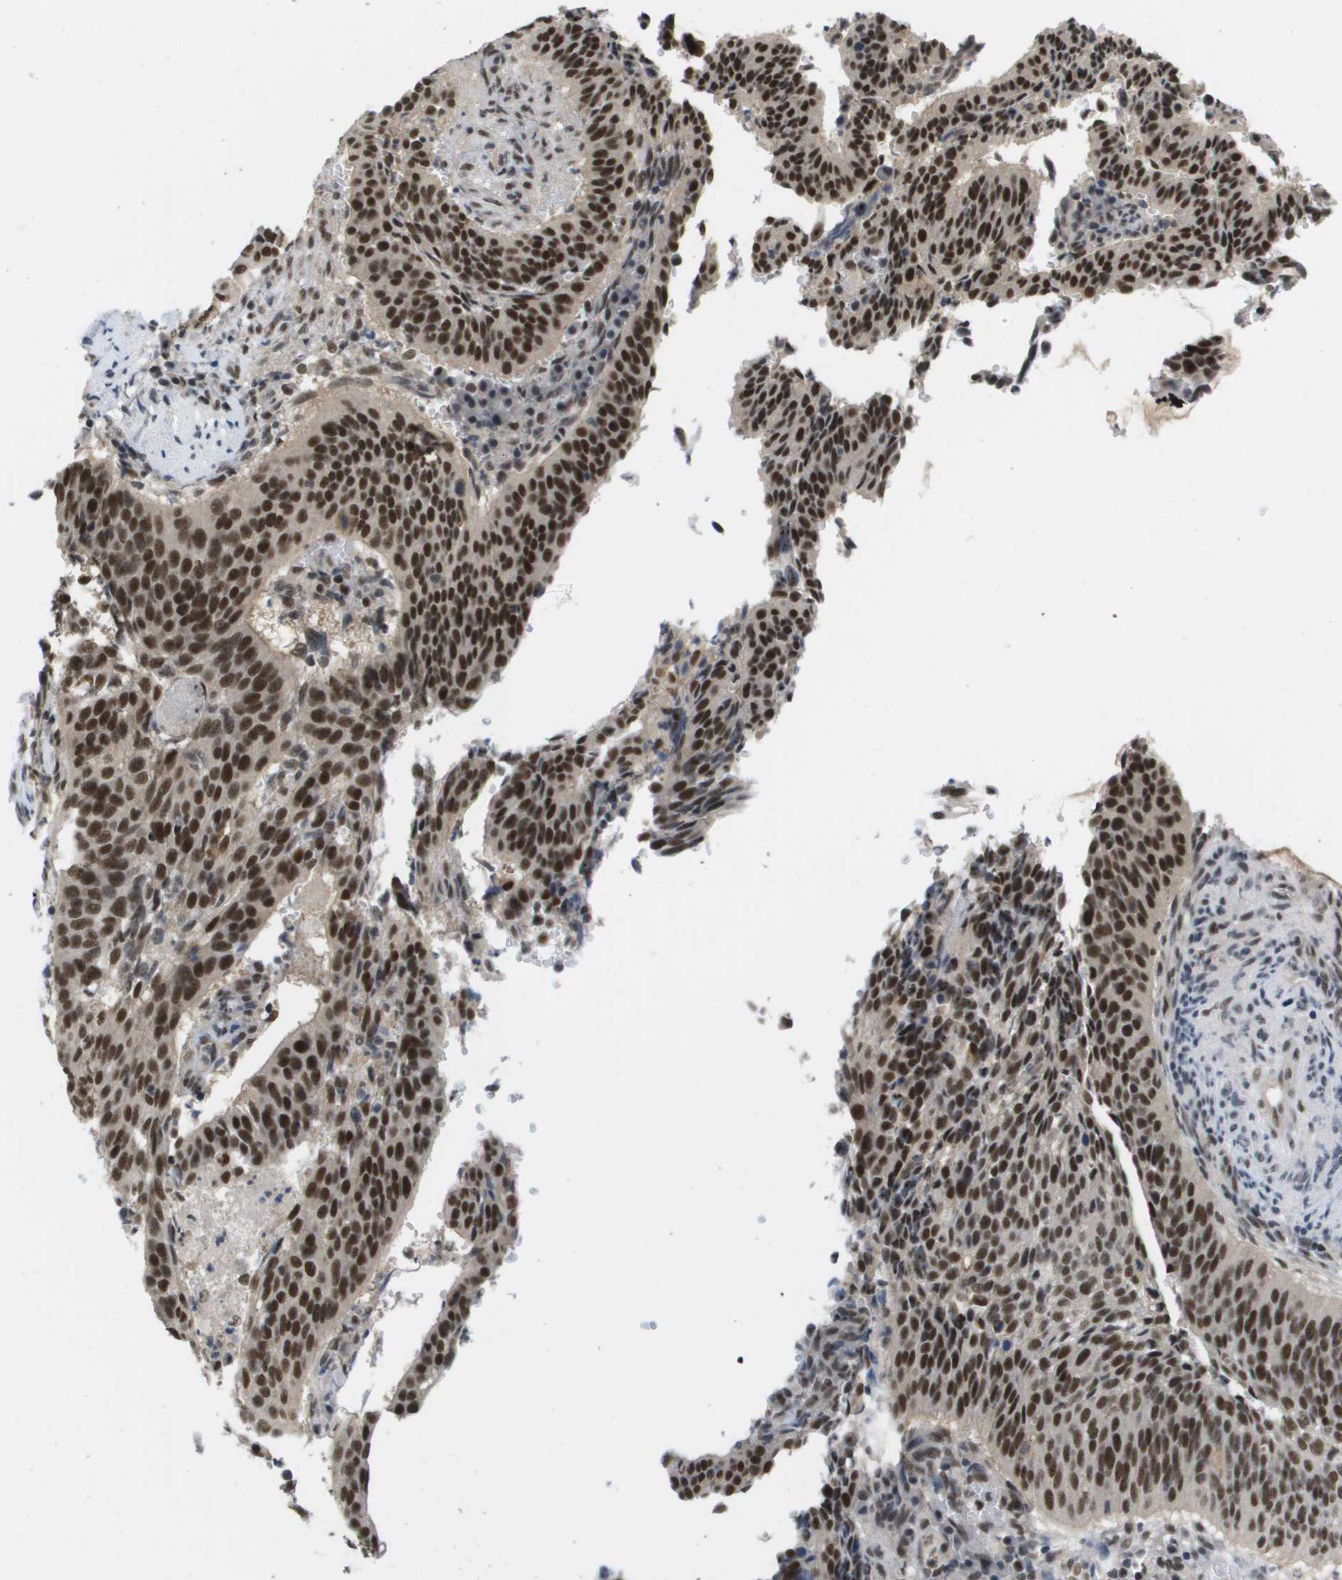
{"staining": {"intensity": "strong", "quantity": ">75%", "location": "nuclear"}, "tissue": "cervical cancer", "cell_type": "Tumor cells", "image_type": "cancer", "snomed": [{"axis": "morphology", "description": "Normal tissue, NOS"}, {"axis": "morphology", "description": "Squamous cell carcinoma, NOS"}, {"axis": "topography", "description": "Cervix"}], "caption": "There is high levels of strong nuclear expression in tumor cells of cervical cancer, as demonstrated by immunohistochemical staining (brown color).", "gene": "ISY1", "patient": {"sex": "female", "age": 39}}